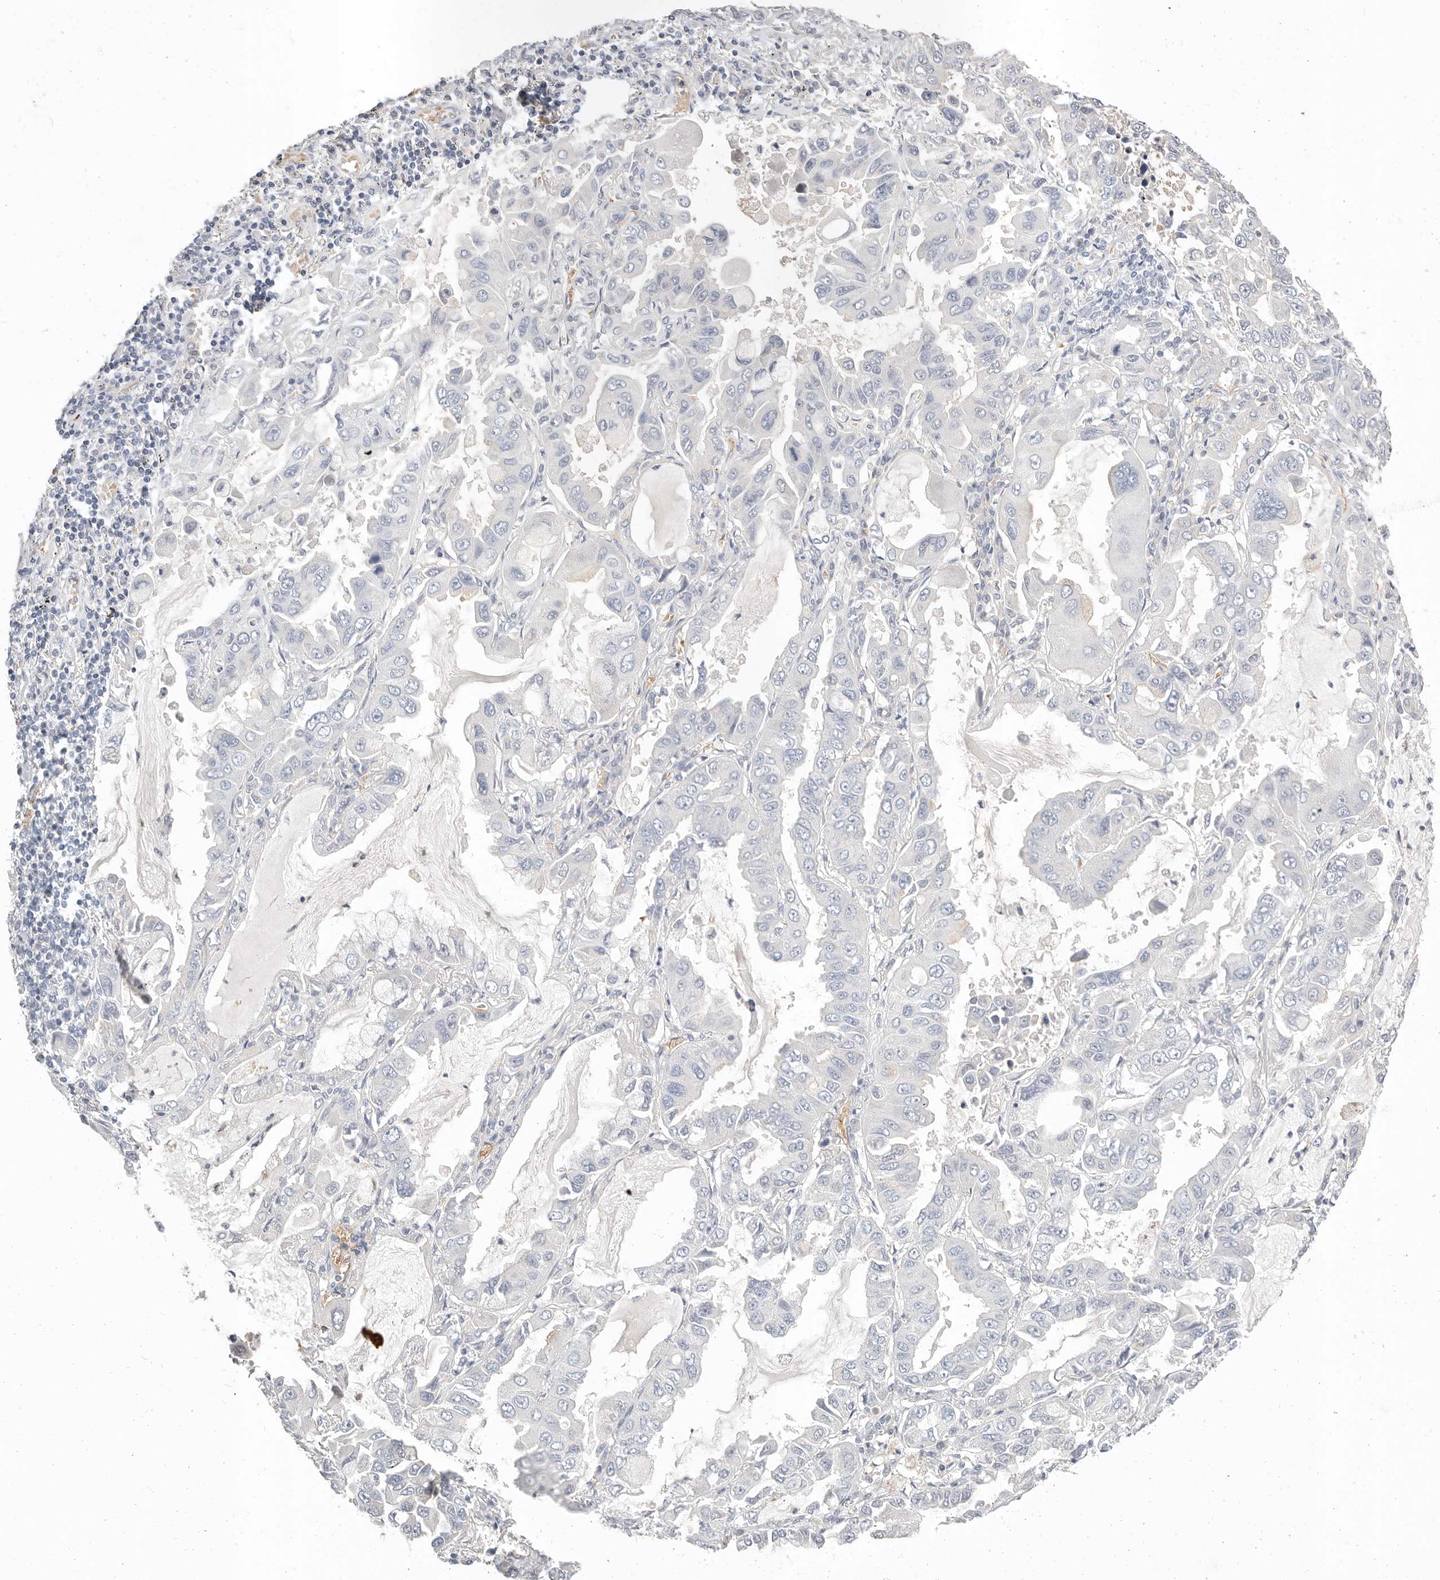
{"staining": {"intensity": "negative", "quantity": "none", "location": "none"}, "tissue": "lung cancer", "cell_type": "Tumor cells", "image_type": "cancer", "snomed": [{"axis": "morphology", "description": "Adenocarcinoma, NOS"}, {"axis": "topography", "description": "Lung"}], "caption": "An immunohistochemistry (IHC) photomicrograph of lung adenocarcinoma is shown. There is no staining in tumor cells of lung adenocarcinoma.", "gene": "TMEM63B", "patient": {"sex": "male", "age": 64}}